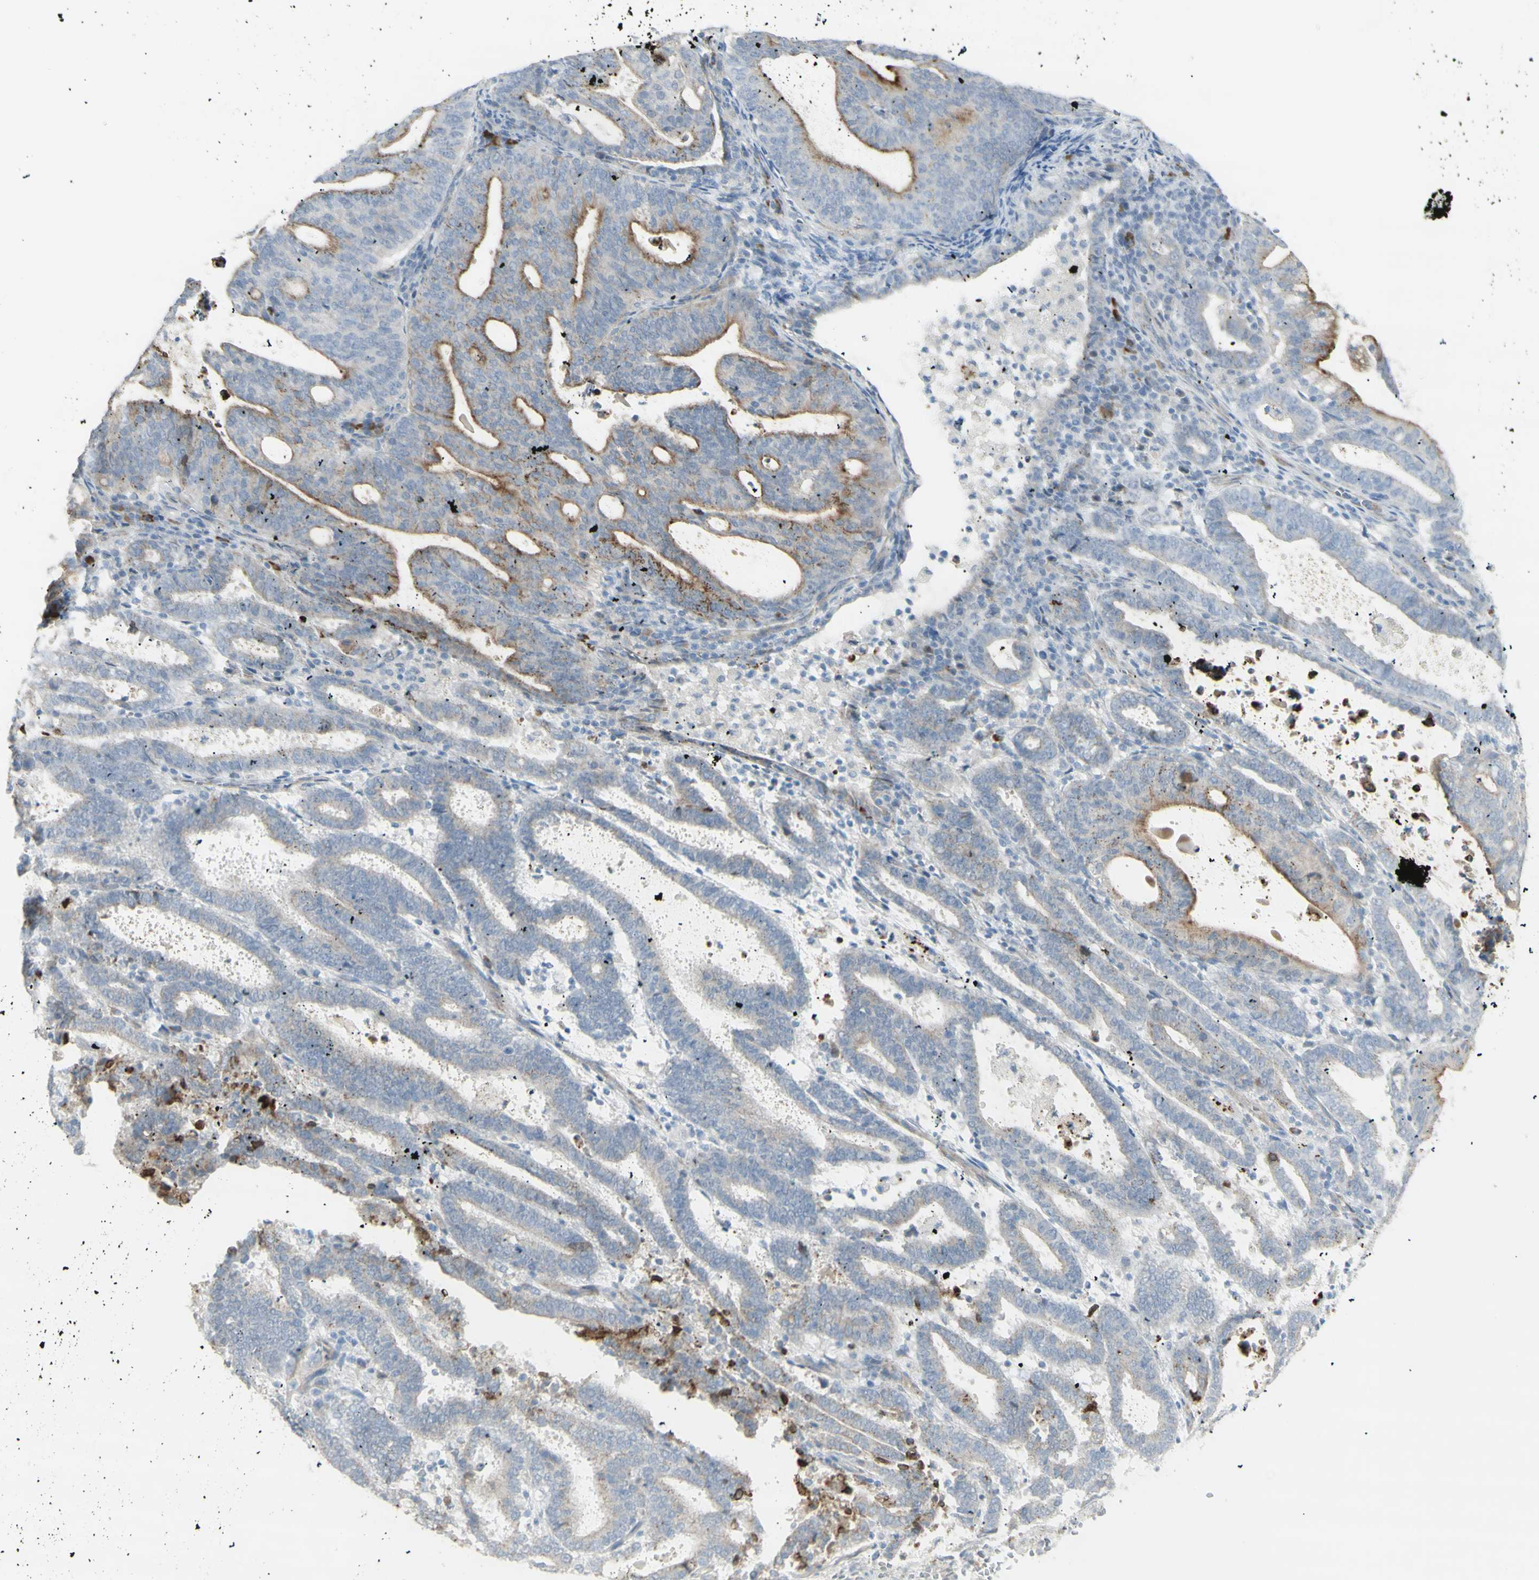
{"staining": {"intensity": "moderate", "quantity": "<25%", "location": "cytoplasmic/membranous"}, "tissue": "endometrial cancer", "cell_type": "Tumor cells", "image_type": "cancer", "snomed": [{"axis": "morphology", "description": "Adenocarcinoma, NOS"}, {"axis": "topography", "description": "Uterus"}], "caption": "Brown immunohistochemical staining in endometrial cancer reveals moderate cytoplasmic/membranous expression in about <25% of tumor cells.", "gene": "NDST4", "patient": {"sex": "female", "age": 83}}